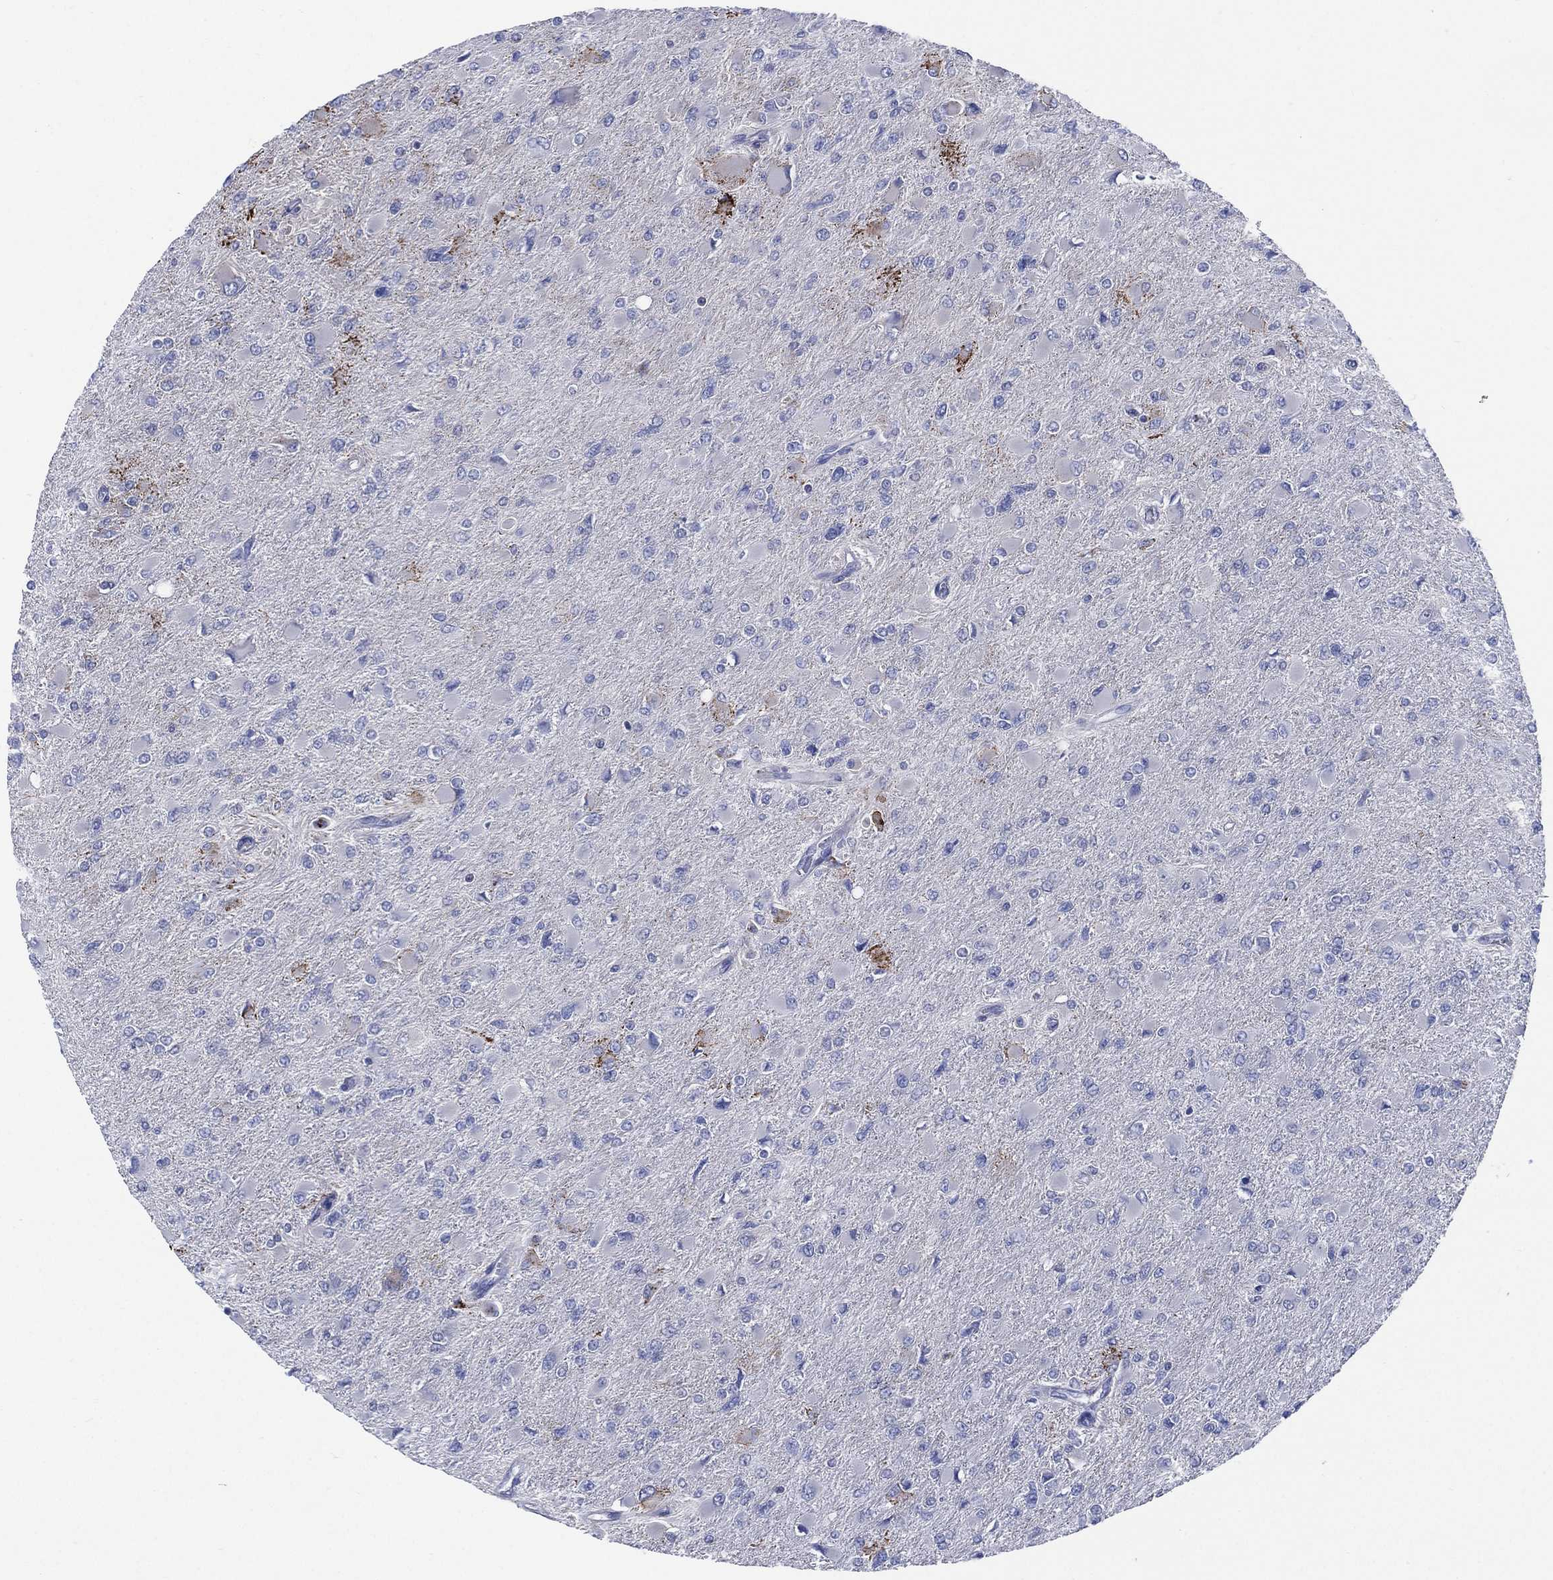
{"staining": {"intensity": "negative", "quantity": "none", "location": "none"}, "tissue": "glioma", "cell_type": "Tumor cells", "image_type": "cancer", "snomed": [{"axis": "morphology", "description": "Glioma, malignant, High grade"}, {"axis": "topography", "description": "Cerebral cortex"}], "caption": "High power microscopy histopathology image of an IHC image of glioma, revealing no significant expression in tumor cells.", "gene": "C5orf46", "patient": {"sex": "female", "age": 36}}